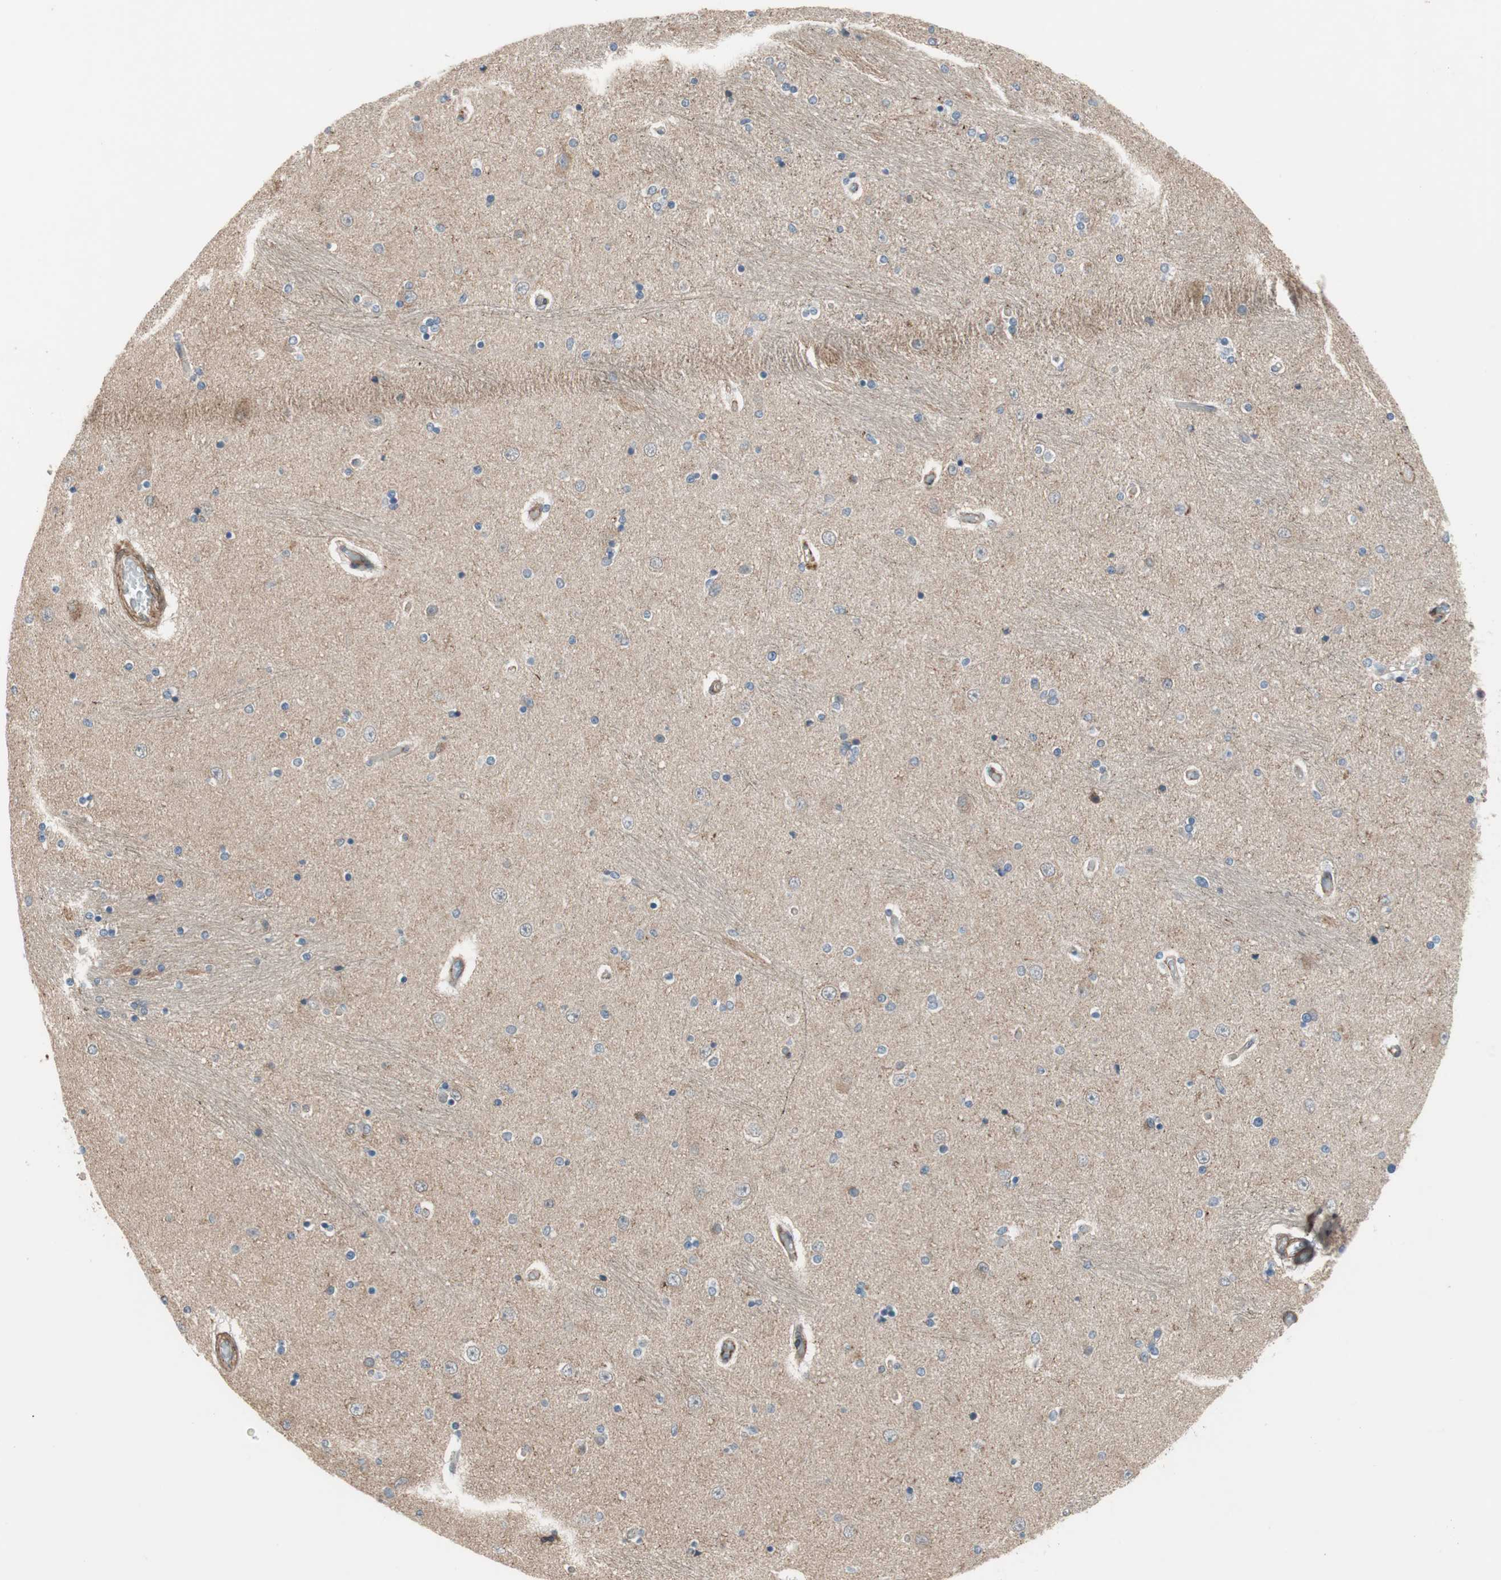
{"staining": {"intensity": "negative", "quantity": "none", "location": "none"}, "tissue": "hippocampus", "cell_type": "Glial cells", "image_type": "normal", "snomed": [{"axis": "morphology", "description": "Normal tissue, NOS"}, {"axis": "topography", "description": "Hippocampus"}], "caption": "This is an immunohistochemistry (IHC) image of unremarkable human hippocampus. There is no staining in glial cells.", "gene": "GRHL1", "patient": {"sex": "female", "age": 54}}